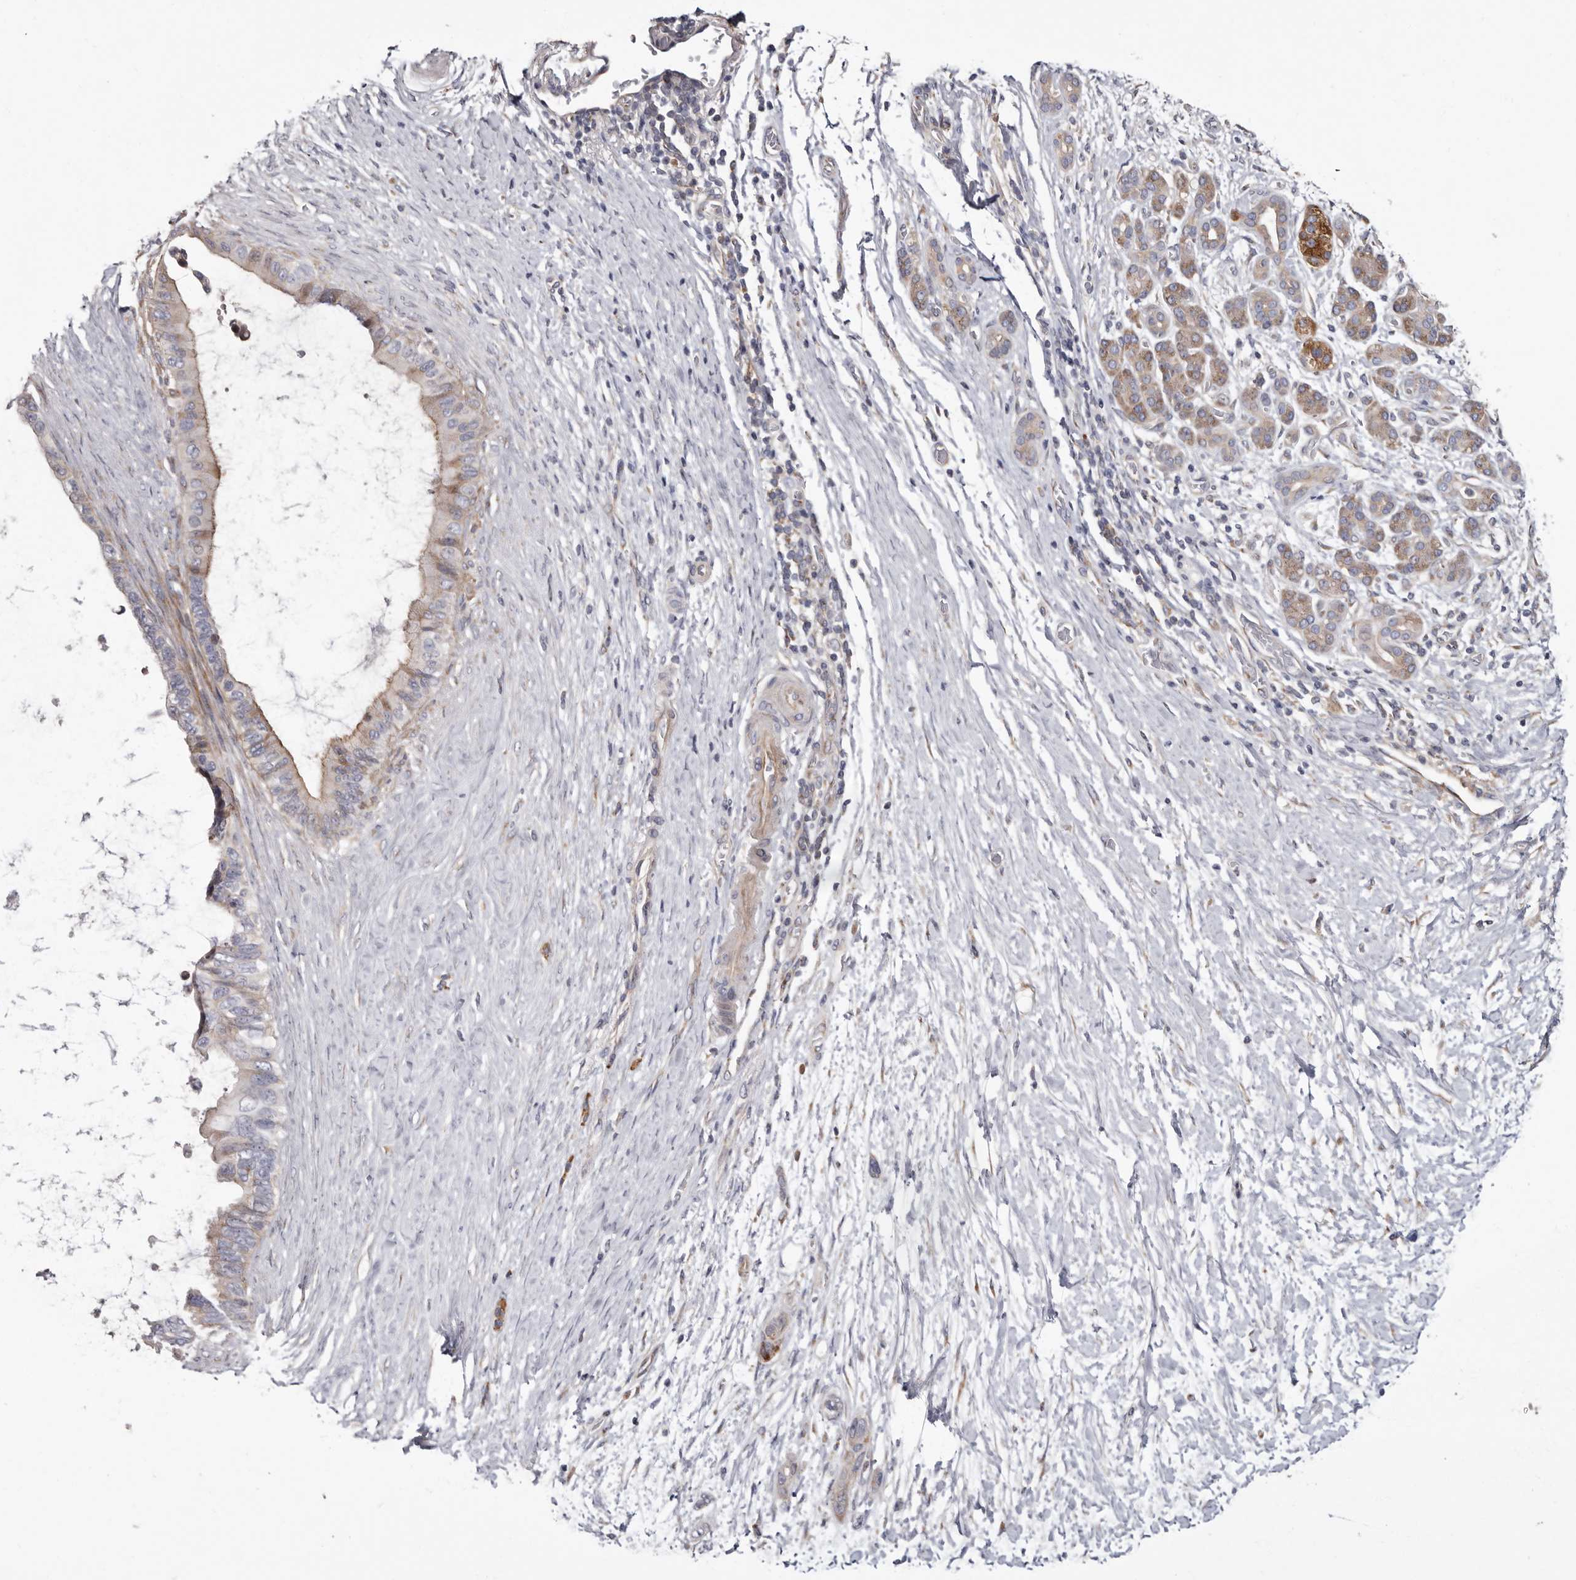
{"staining": {"intensity": "weak", "quantity": "<25%", "location": "cytoplasmic/membranous"}, "tissue": "pancreatic cancer", "cell_type": "Tumor cells", "image_type": "cancer", "snomed": [{"axis": "morphology", "description": "Adenocarcinoma, NOS"}, {"axis": "topography", "description": "Pancreas"}], "caption": "DAB (3,3'-diaminobenzidine) immunohistochemical staining of pancreatic adenocarcinoma exhibits no significant staining in tumor cells.", "gene": "ASIC5", "patient": {"sex": "female", "age": 72}}